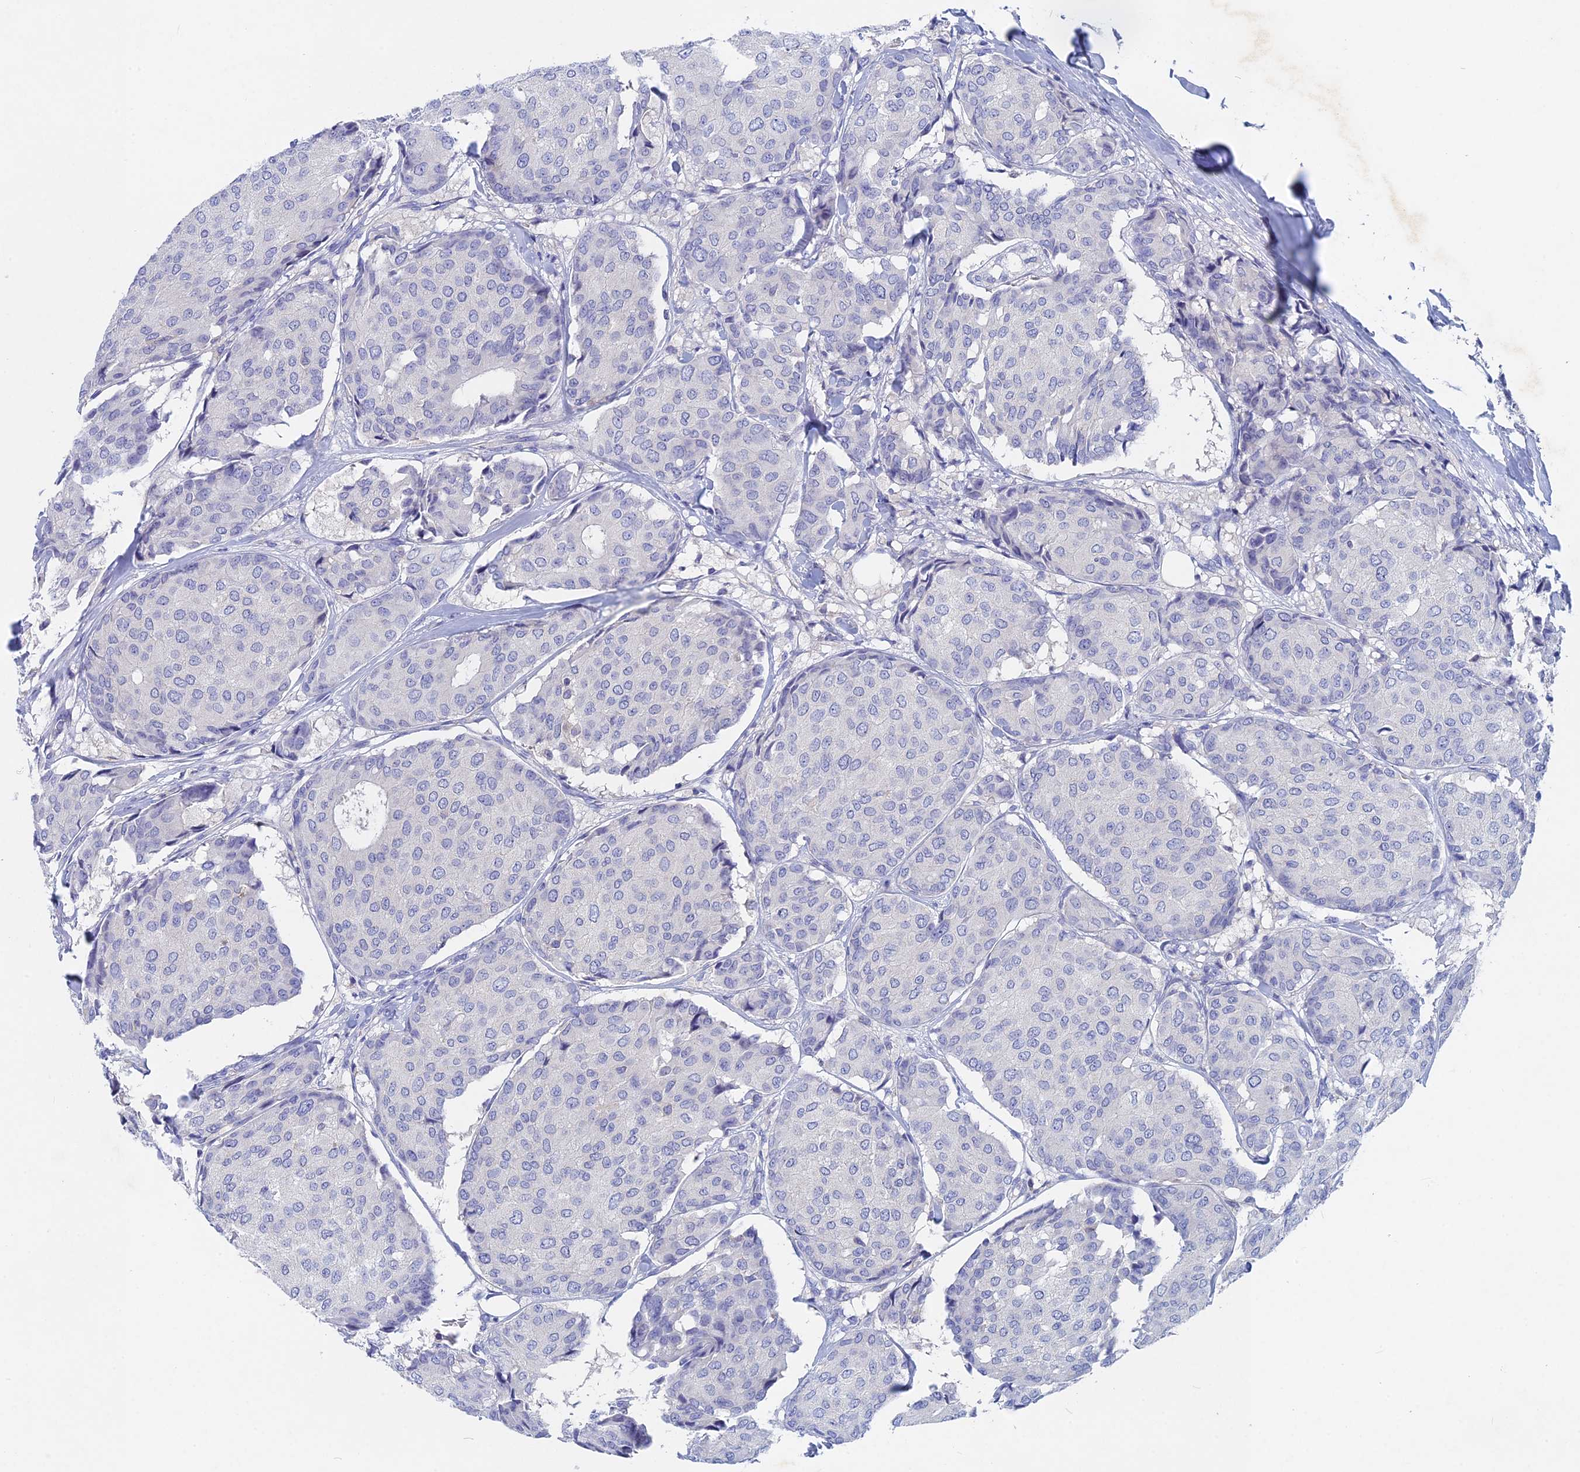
{"staining": {"intensity": "negative", "quantity": "none", "location": "none"}, "tissue": "breast cancer", "cell_type": "Tumor cells", "image_type": "cancer", "snomed": [{"axis": "morphology", "description": "Duct carcinoma"}, {"axis": "topography", "description": "Breast"}], "caption": "The histopathology image displays no significant expression in tumor cells of breast cancer (infiltrating ductal carcinoma).", "gene": "ACP7", "patient": {"sex": "female", "age": 75}}